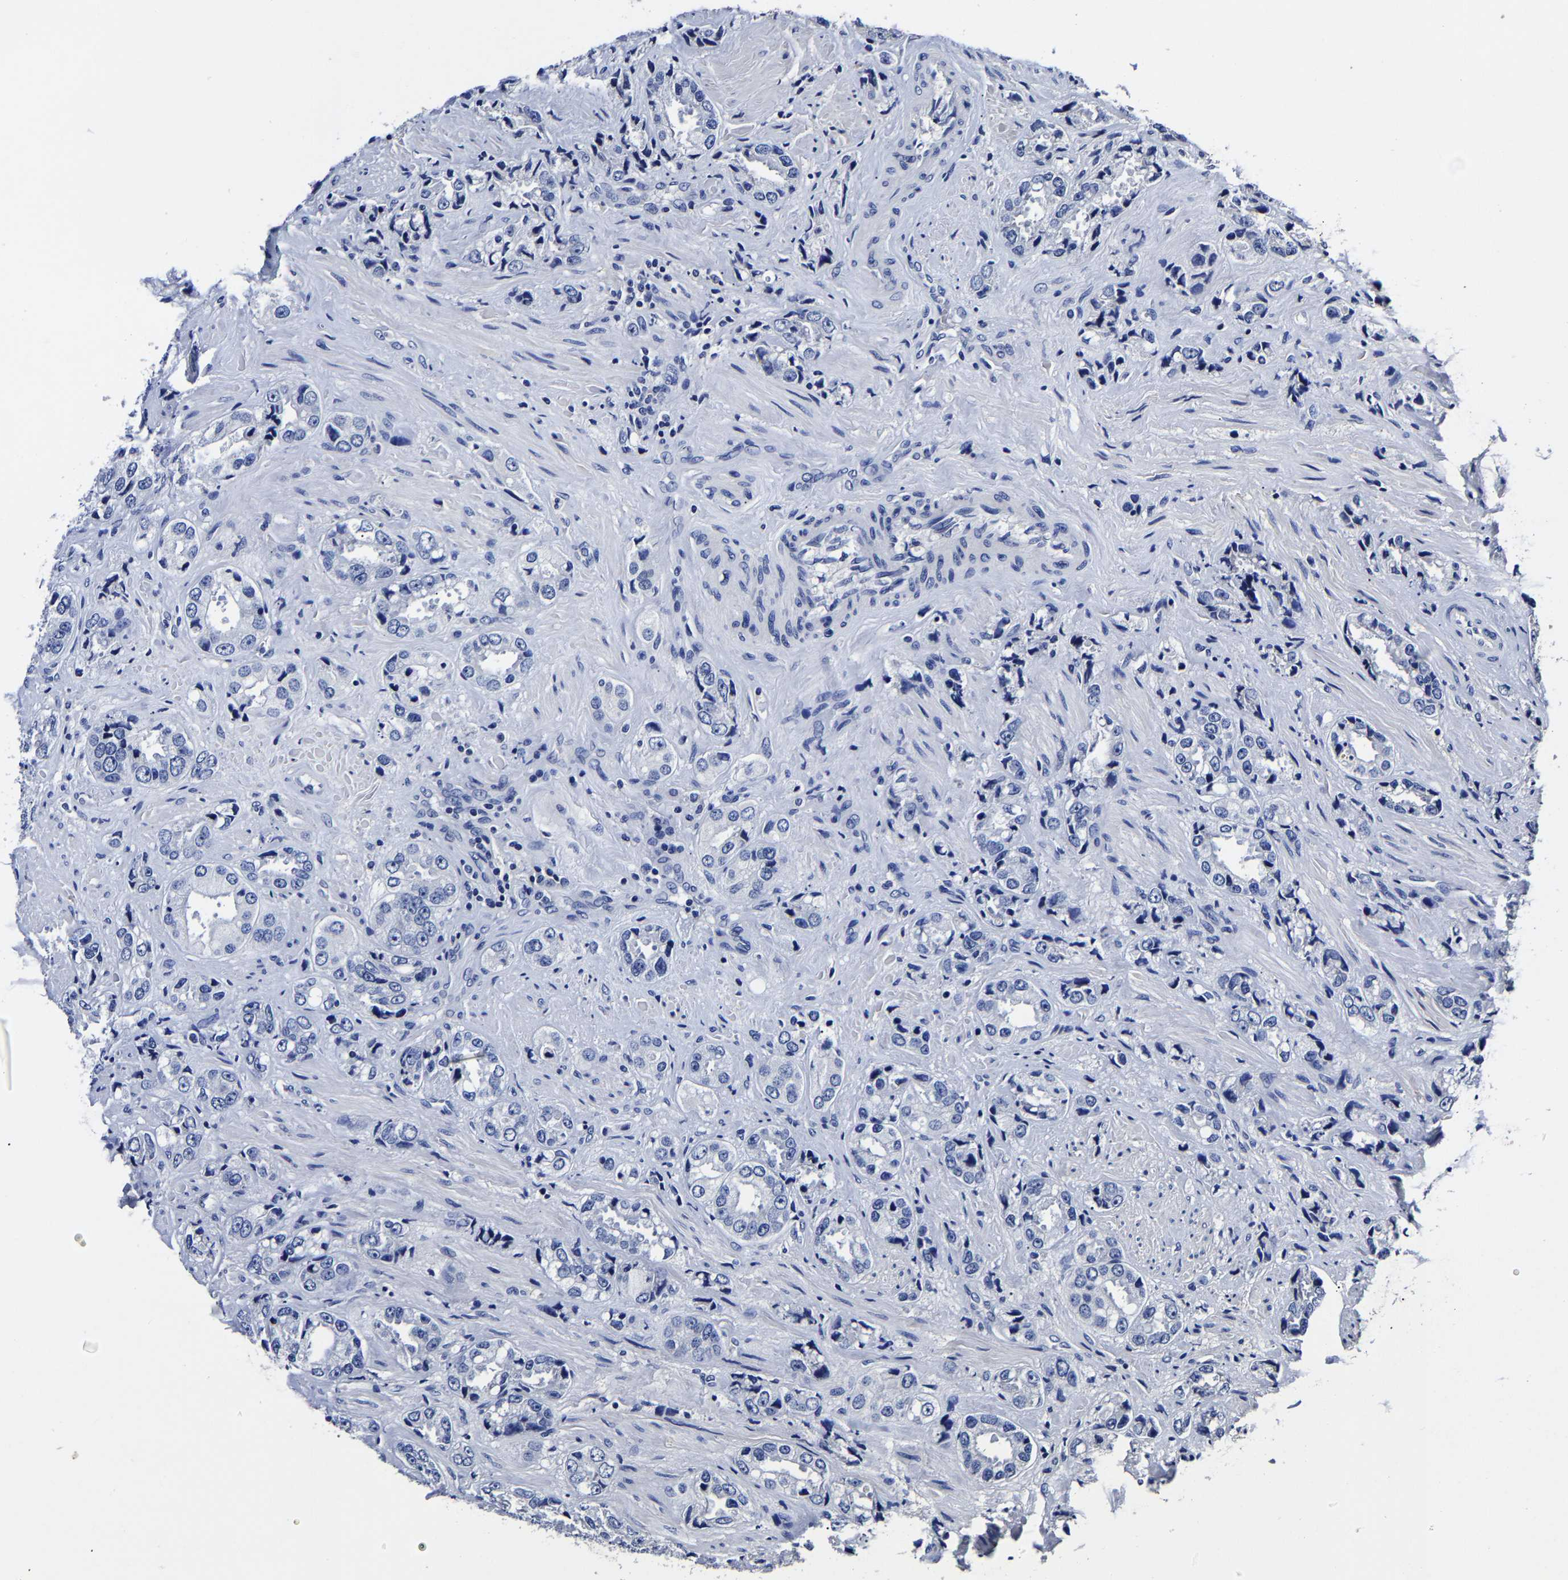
{"staining": {"intensity": "negative", "quantity": "none", "location": "none"}, "tissue": "prostate cancer", "cell_type": "Tumor cells", "image_type": "cancer", "snomed": [{"axis": "morphology", "description": "Adenocarcinoma, High grade"}, {"axis": "topography", "description": "Prostate"}], "caption": "A high-resolution micrograph shows immunohistochemistry (IHC) staining of adenocarcinoma (high-grade) (prostate), which exhibits no significant positivity in tumor cells. (DAB immunohistochemistry (IHC) visualized using brightfield microscopy, high magnification).", "gene": "AKAP4", "patient": {"sex": "male", "age": 61}}